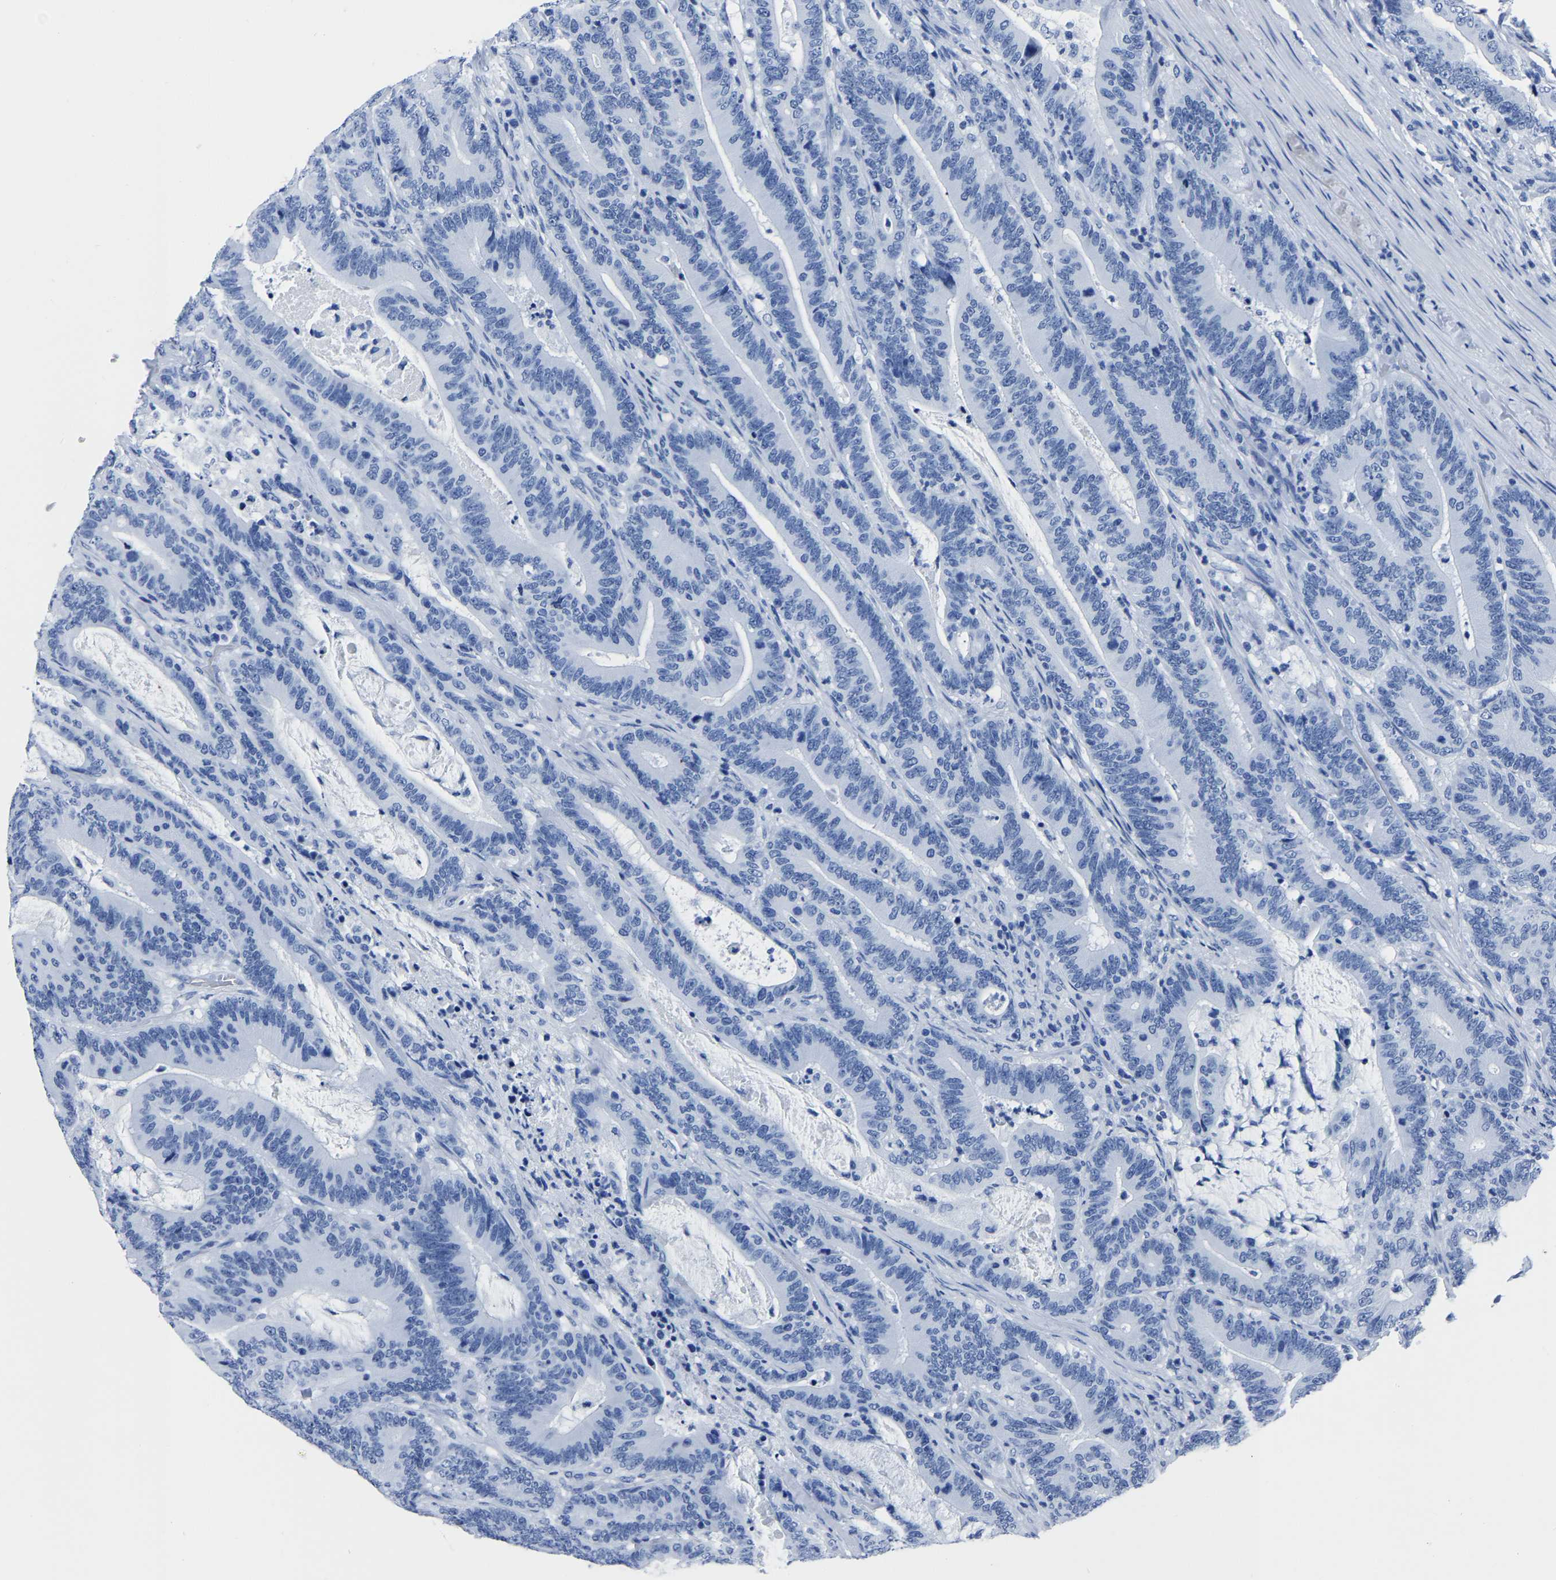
{"staining": {"intensity": "negative", "quantity": "none", "location": "none"}, "tissue": "colorectal cancer", "cell_type": "Tumor cells", "image_type": "cancer", "snomed": [{"axis": "morphology", "description": "Adenocarcinoma, NOS"}, {"axis": "topography", "description": "Colon"}], "caption": "This is an immunohistochemistry (IHC) photomicrograph of colorectal adenocarcinoma. There is no positivity in tumor cells.", "gene": "IMPG2", "patient": {"sex": "female", "age": 66}}